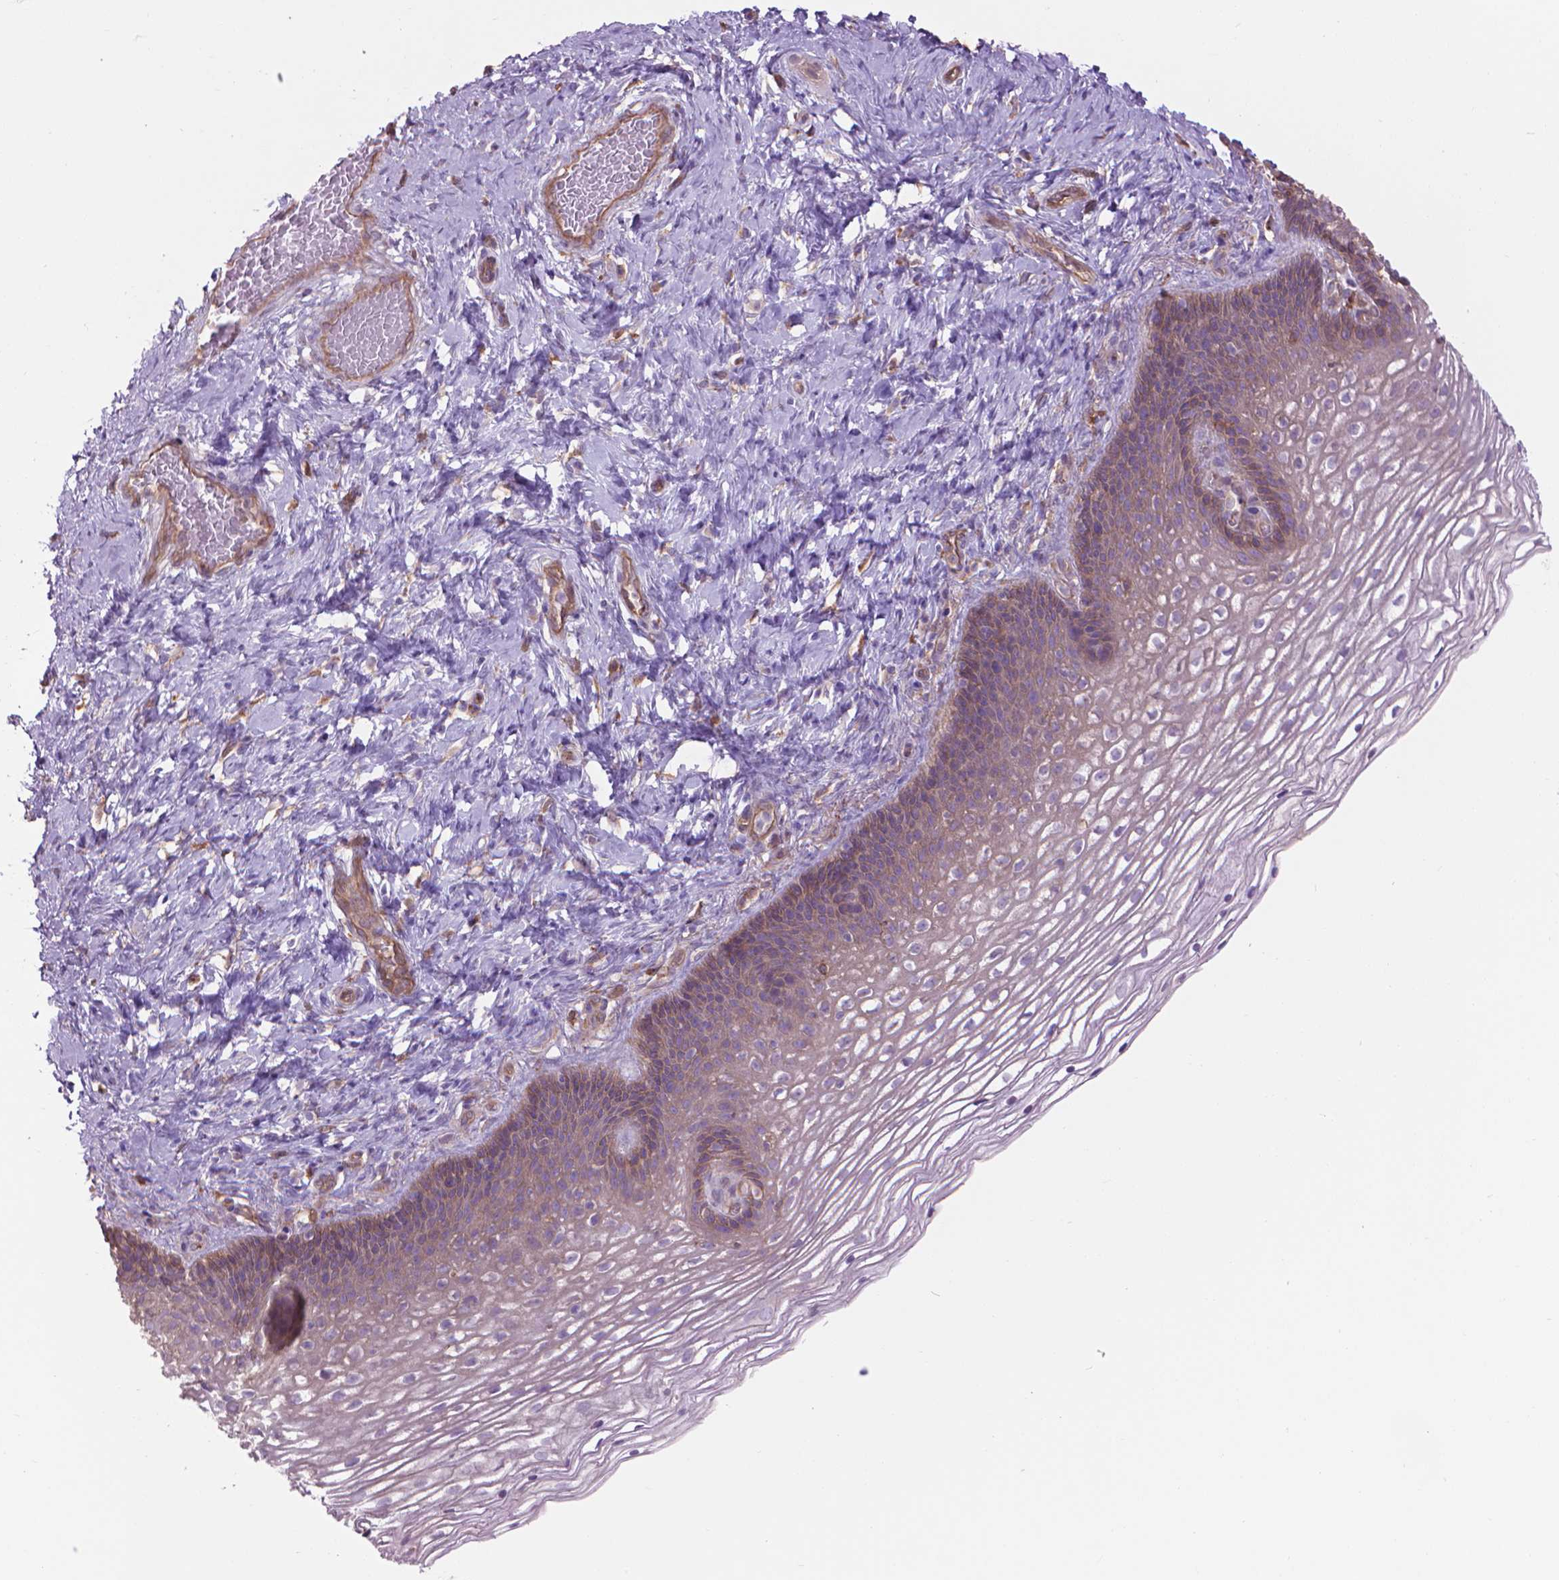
{"staining": {"intensity": "moderate", "quantity": ">75%", "location": "cytoplasmic/membranous"}, "tissue": "cervix", "cell_type": "Glandular cells", "image_type": "normal", "snomed": [{"axis": "morphology", "description": "Normal tissue, NOS"}, {"axis": "topography", "description": "Cervix"}], "caption": "IHC staining of benign cervix, which shows medium levels of moderate cytoplasmic/membranous positivity in approximately >75% of glandular cells indicating moderate cytoplasmic/membranous protein expression. The staining was performed using DAB (3,3'-diaminobenzidine) (brown) for protein detection and nuclei were counterstained in hematoxylin (blue).", "gene": "CORO1B", "patient": {"sex": "female", "age": 34}}